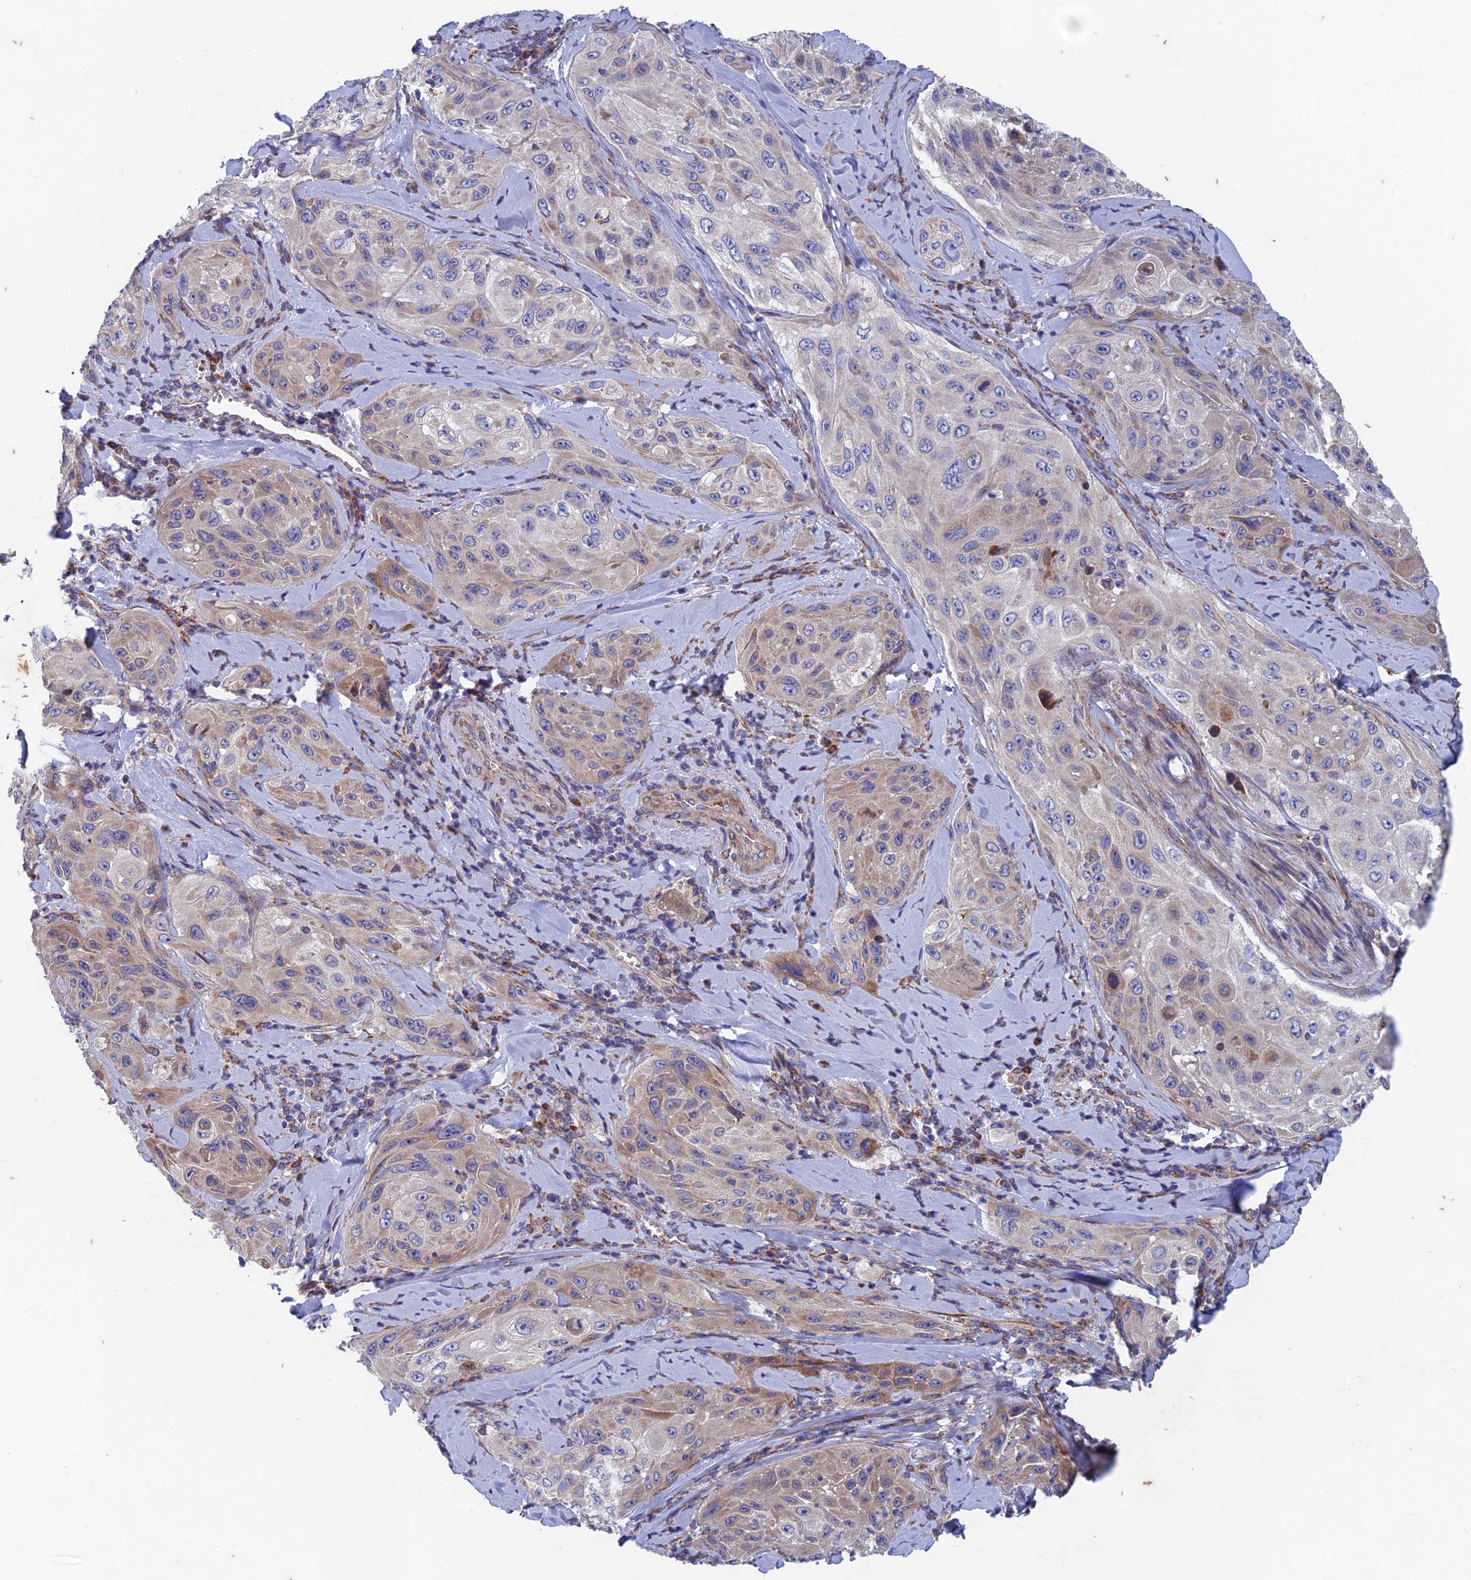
{"staining": {"intensity": "weak", "quantity": "<25%", "location": "cytoplasmic/membranous"}, "tissue": "cervical cancer", "cell_type": "Tumor cells", "image_type": "cancer", "snomed": [{"axis": "morphology", "description": "Squamous cell carcinoma, NOS"}, {"axis": "topography", "description": "Cervix"}], "caption": "Cervical cancer (squamous cell carcinoma) was stained to show a protein in brown. There is no significant positivity in tumor cells.", "gene": "AP4S1", "patient": {"sex": "female", "age": 42}}